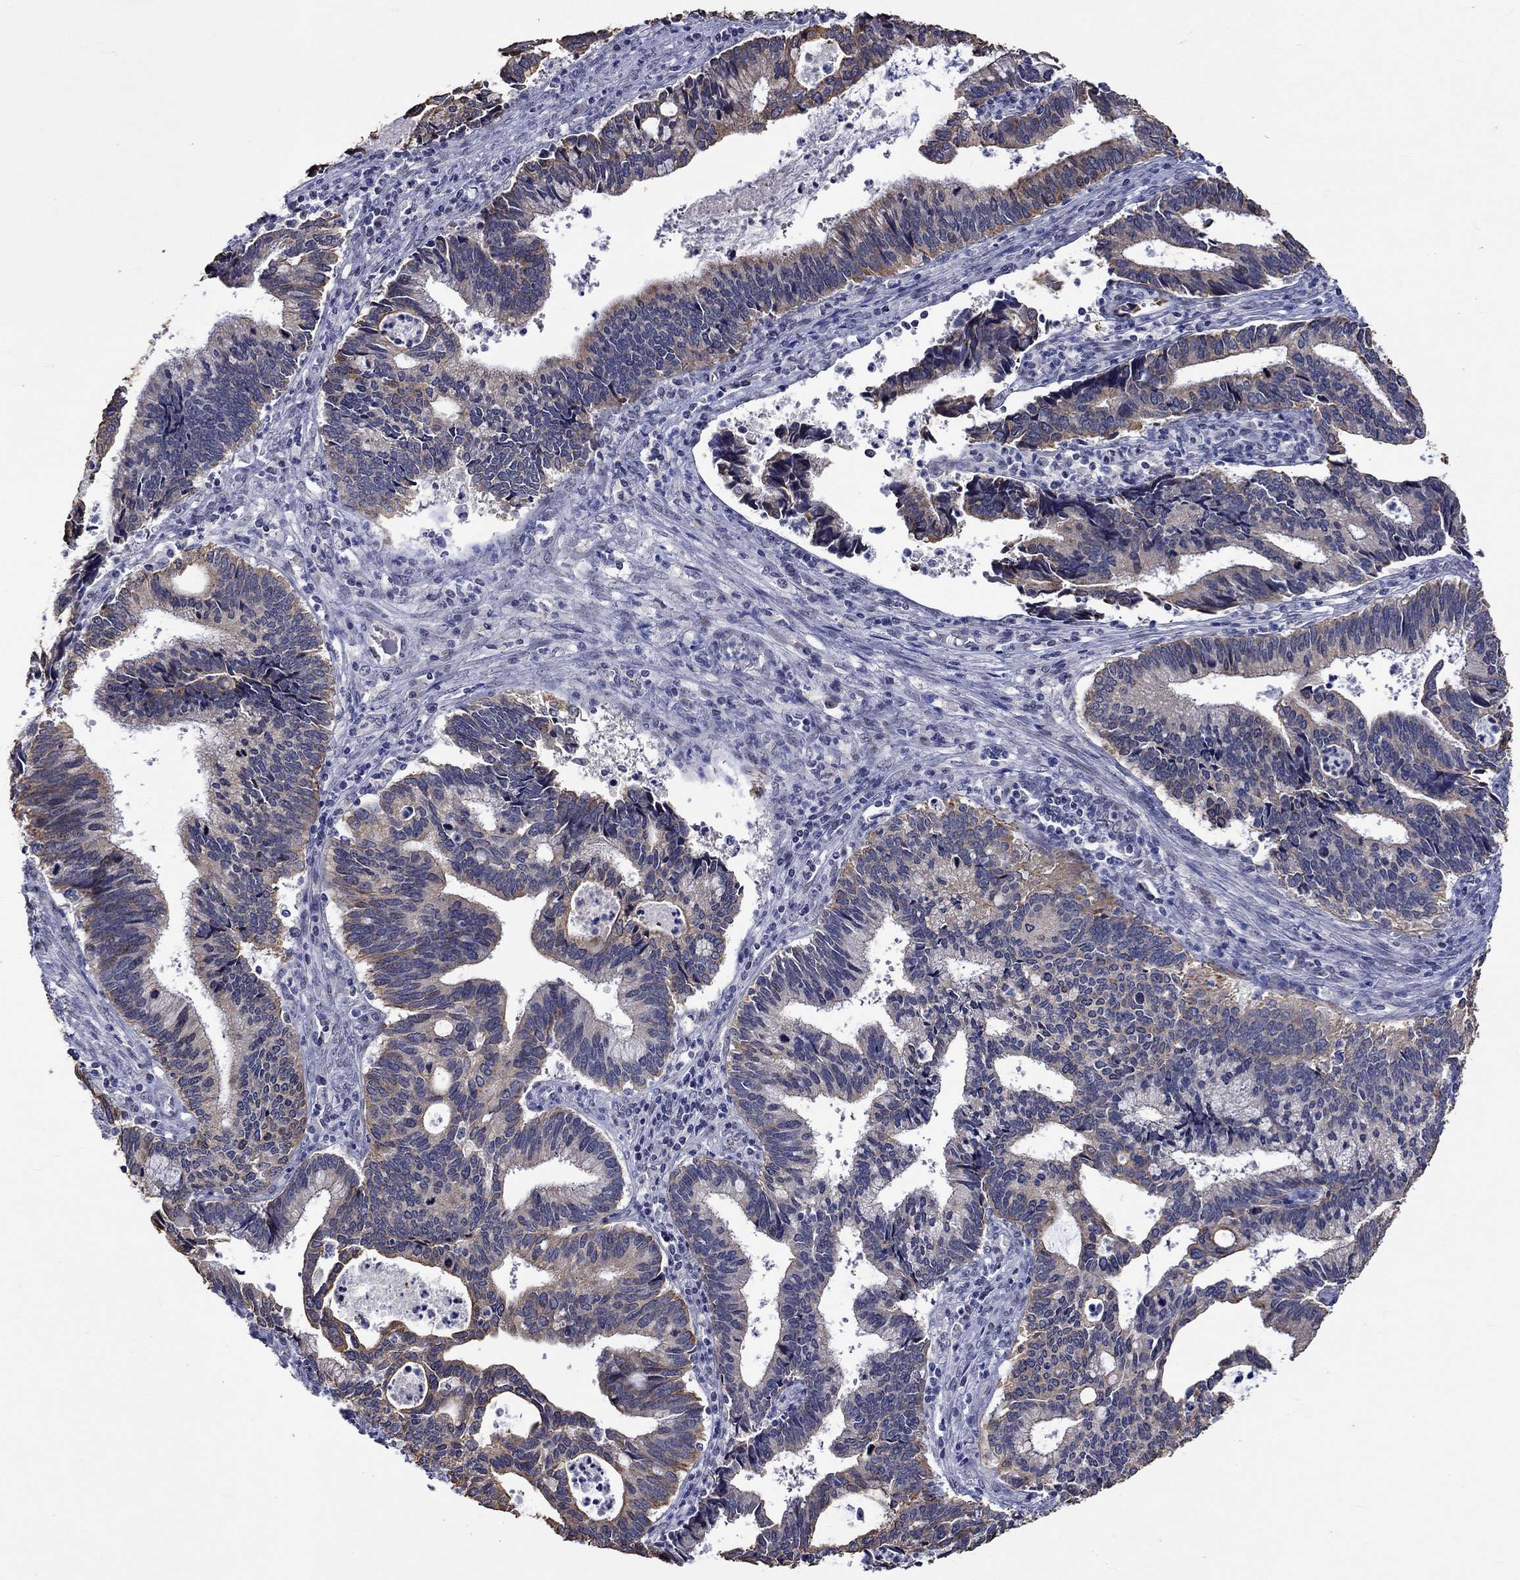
{"staining": {"intensity": "moderate", "quantity": "25%-75%", "location": "cytoplasmic/membranous"}, "tissue": "cervical cancer", "cell_type": "Tumor cells", "image_type": "cancer", "snomed": [{"axis": "morphology", "description": "Adenocarcinoma, NOS"}, {"axis": "topography", "description": "Cervix"}], "caption": "Immunohistochemistry staining of cervical cancer (adenocarcinoma), which demonstrates medium levels of moderate cytoplasmic/membranous expression in approximately 25%-75% of tumor cells indicating moderate cytoplasmic/membranous protein staining. The staining was performed using DAB (brown) for protein detection and nuclei were counterstained in hematoxylin (blue).", "gene": "DDX3Y", "patient": {"sex": "female", "age": 42}}